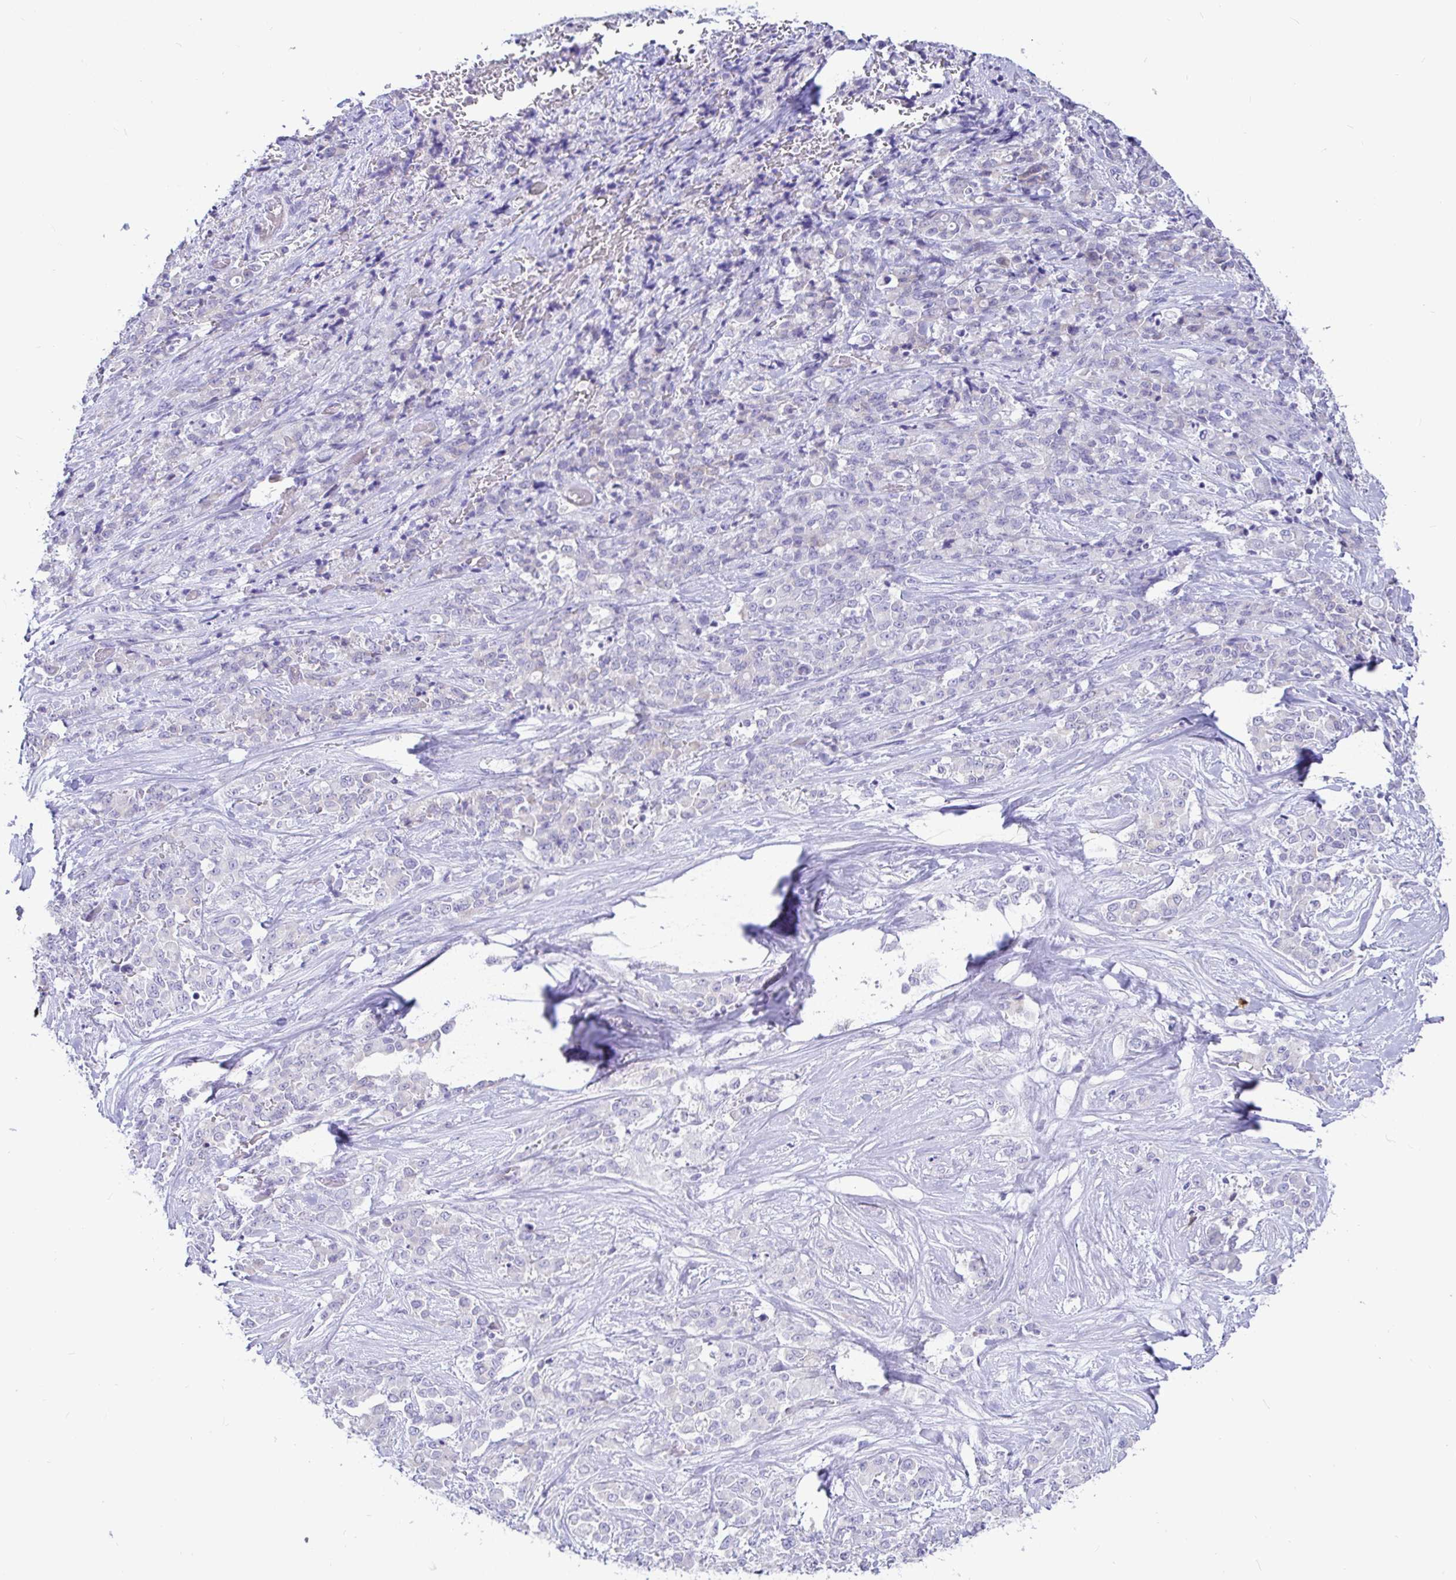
{"staining": {"intensity": "negative", "quantity": "none", "location": "none"}, "tissue": "stomach cancer", "cell_type": "Tumor cells", "image_type": "cancer", "snomed": [{"axis": "morphology", "description": "Adenocarcinoma, NOS"}, {"axis": "topography", "description": "Stomach"}], "caption": "Immunohistochemistry (IHC) micrograph of neoplastic tissue: stomach adenocarcinoma stained with DAB (3,3'-diaminobenzidine) shows no significant protein staining in tumor cells. (Immunohistochemistry (IHC), brightfield microscopy, high magnification).", "gene": "CCDC62", "patient": {"sex": "female", "age": 76}}